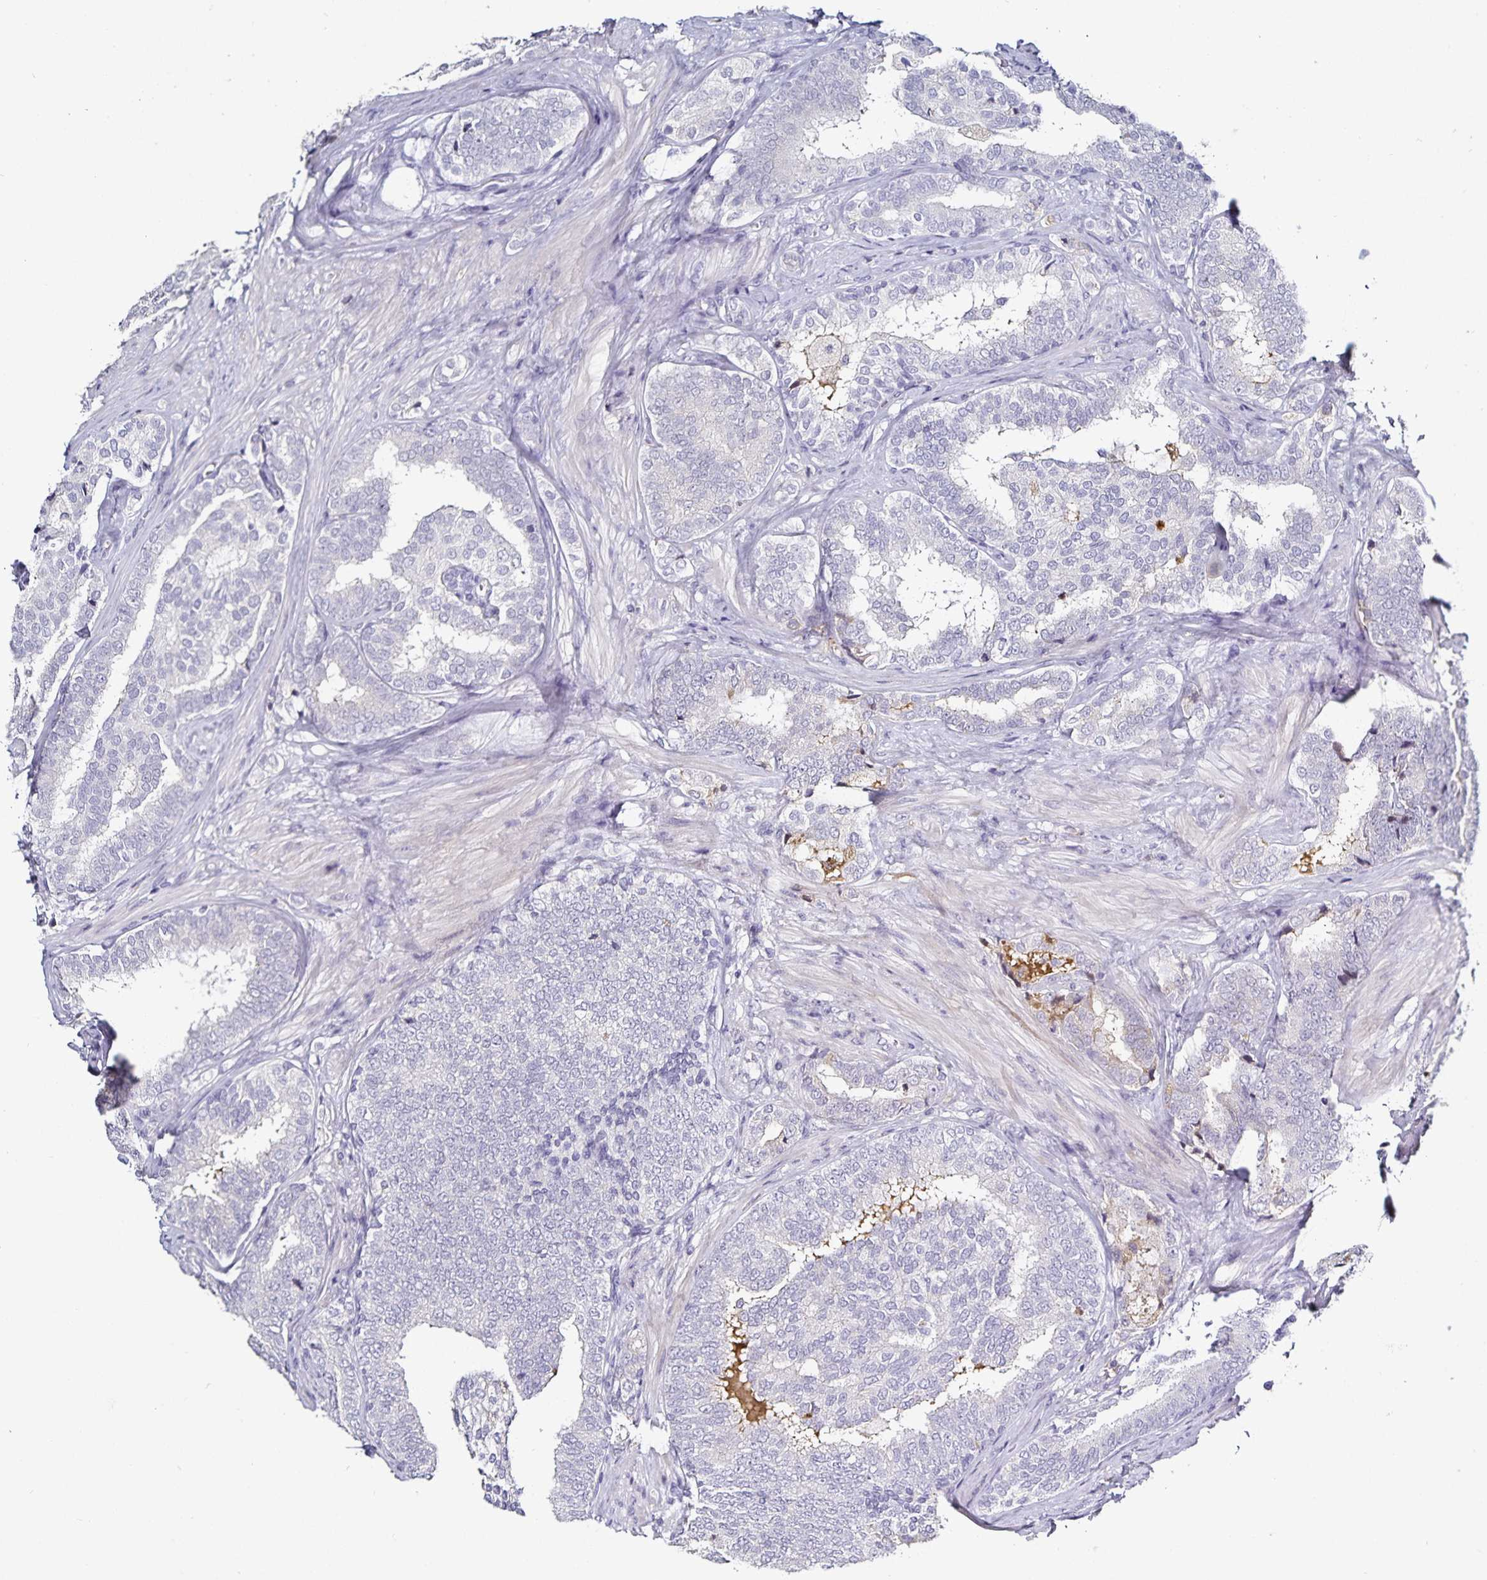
{"staining": {"intensity": "negative", "quantity": "none", "location": "none"}, "tissue": "prostate cancer", "cell_type": "Tumor cells", "image_type": "cancer", "snomed": [{"axis": "morphology", "description": "Adenocarcinoma, High grade"}, {"axis": "topography", "description": "Prostate"}], "caption": "Immunohistochemistry (IHC) of human prostate cancer (high-grade adenocarcinoma) shows no positivity in tumor cells. The staining is performed using DAB brown chromogen with nuclei counter-stained in using hematoxylin.", "gene": "TTR", "patient": {"sex": "male", "age": 72}}